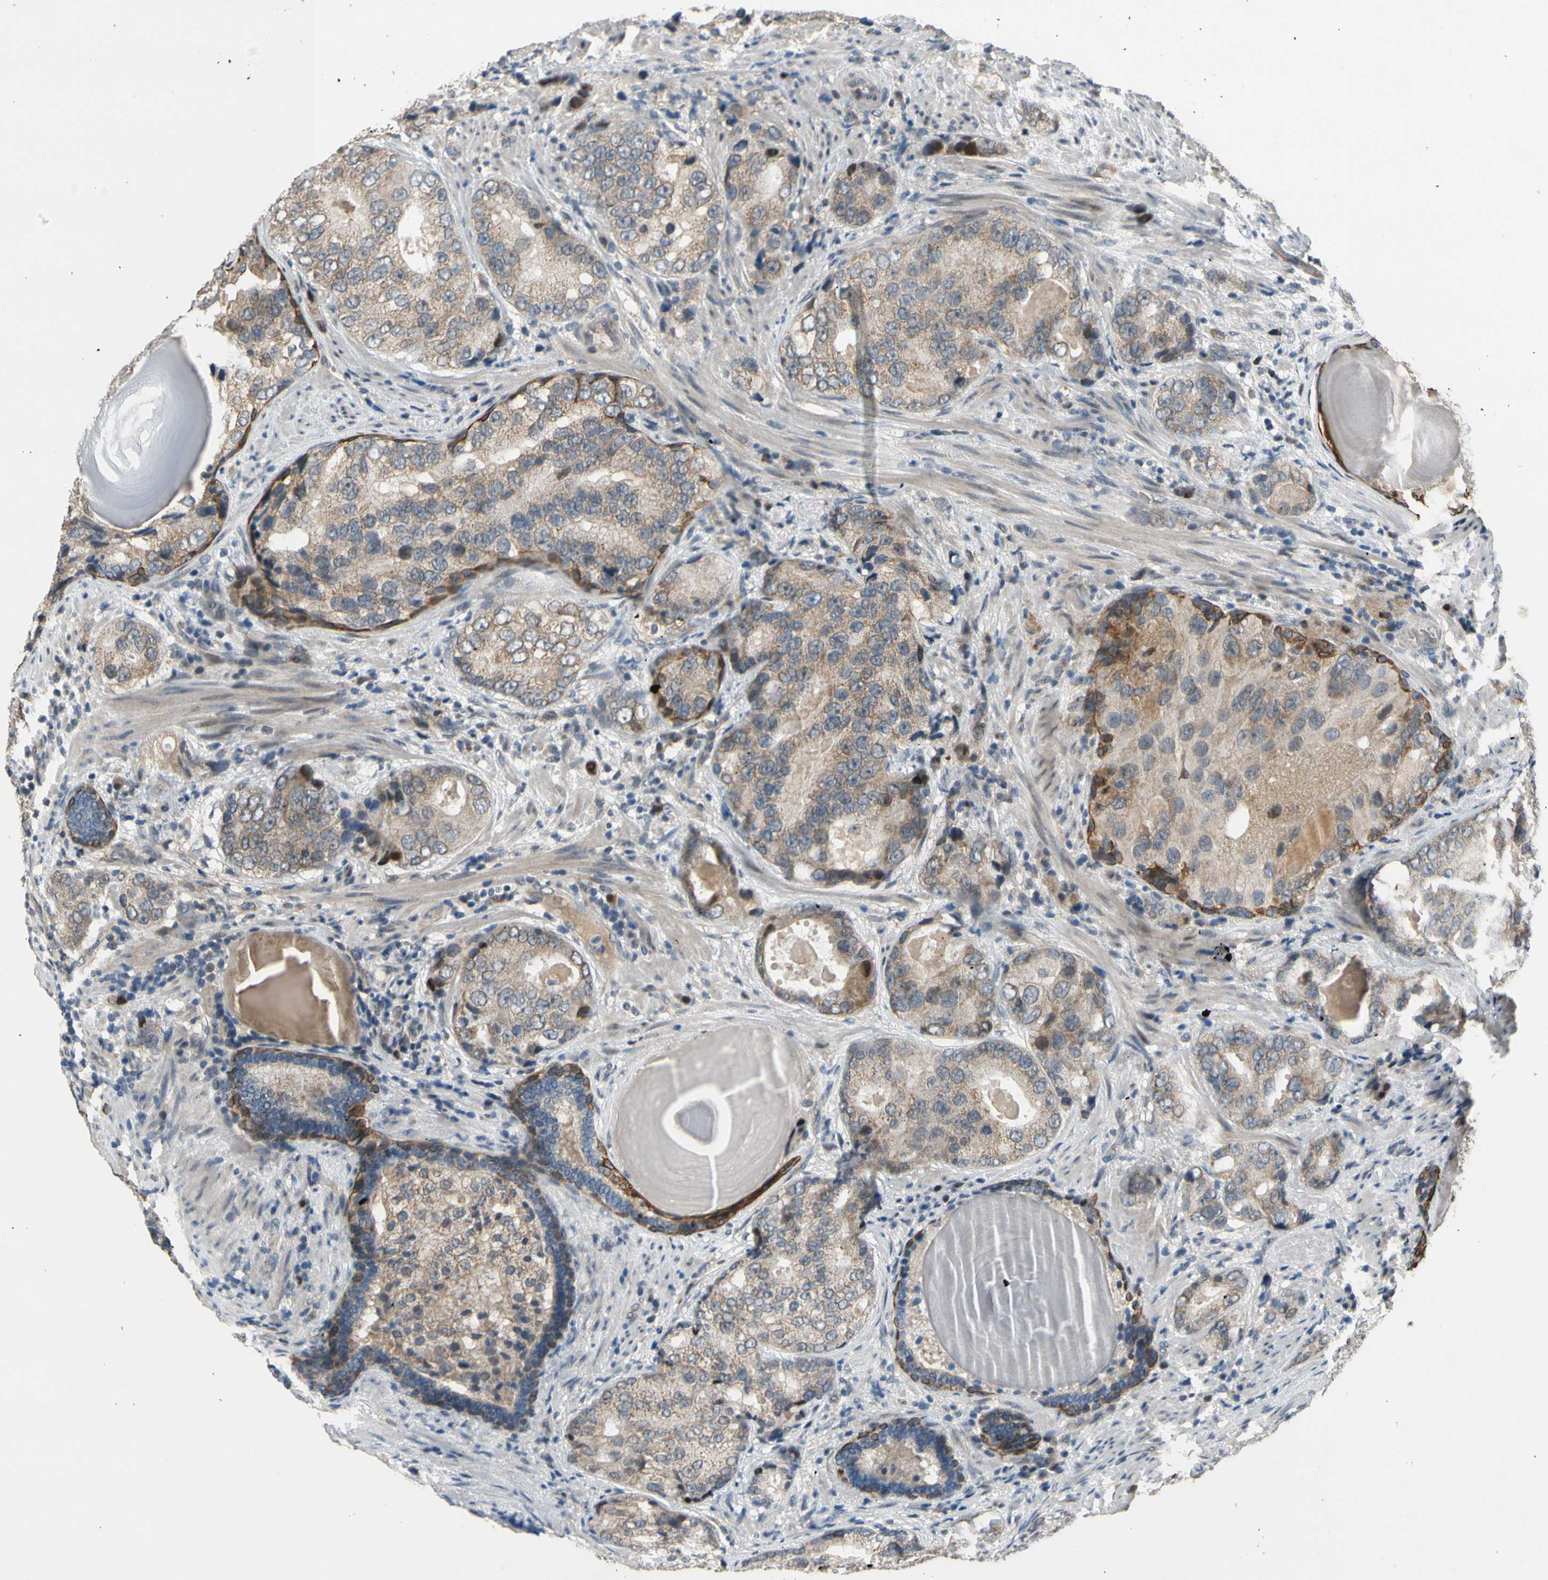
{"staining": {"intensity": "weak", "quantity": ">75%", "location": "cytoplasmic/membranous"}, "tissue": "prostate cancer", "cell_type": "Tumor cells", "image_type": "cancer", "snomed": [{"axis": "morphology", "description": "Adenocarcinoma, High grade"}, {"axis": "topography", "description": "Prostate"}], "caption": "The micrograph displays staining of adenocarcinoma (high-grade) (prostate), revealing weak cytoplasmic/membranous protein staining (brown color) within tumor cells. (IHC, brightfield microscopy, high magnification).", "gene": "ZNF184", "patient": {"sex": "male", "age": 66}}